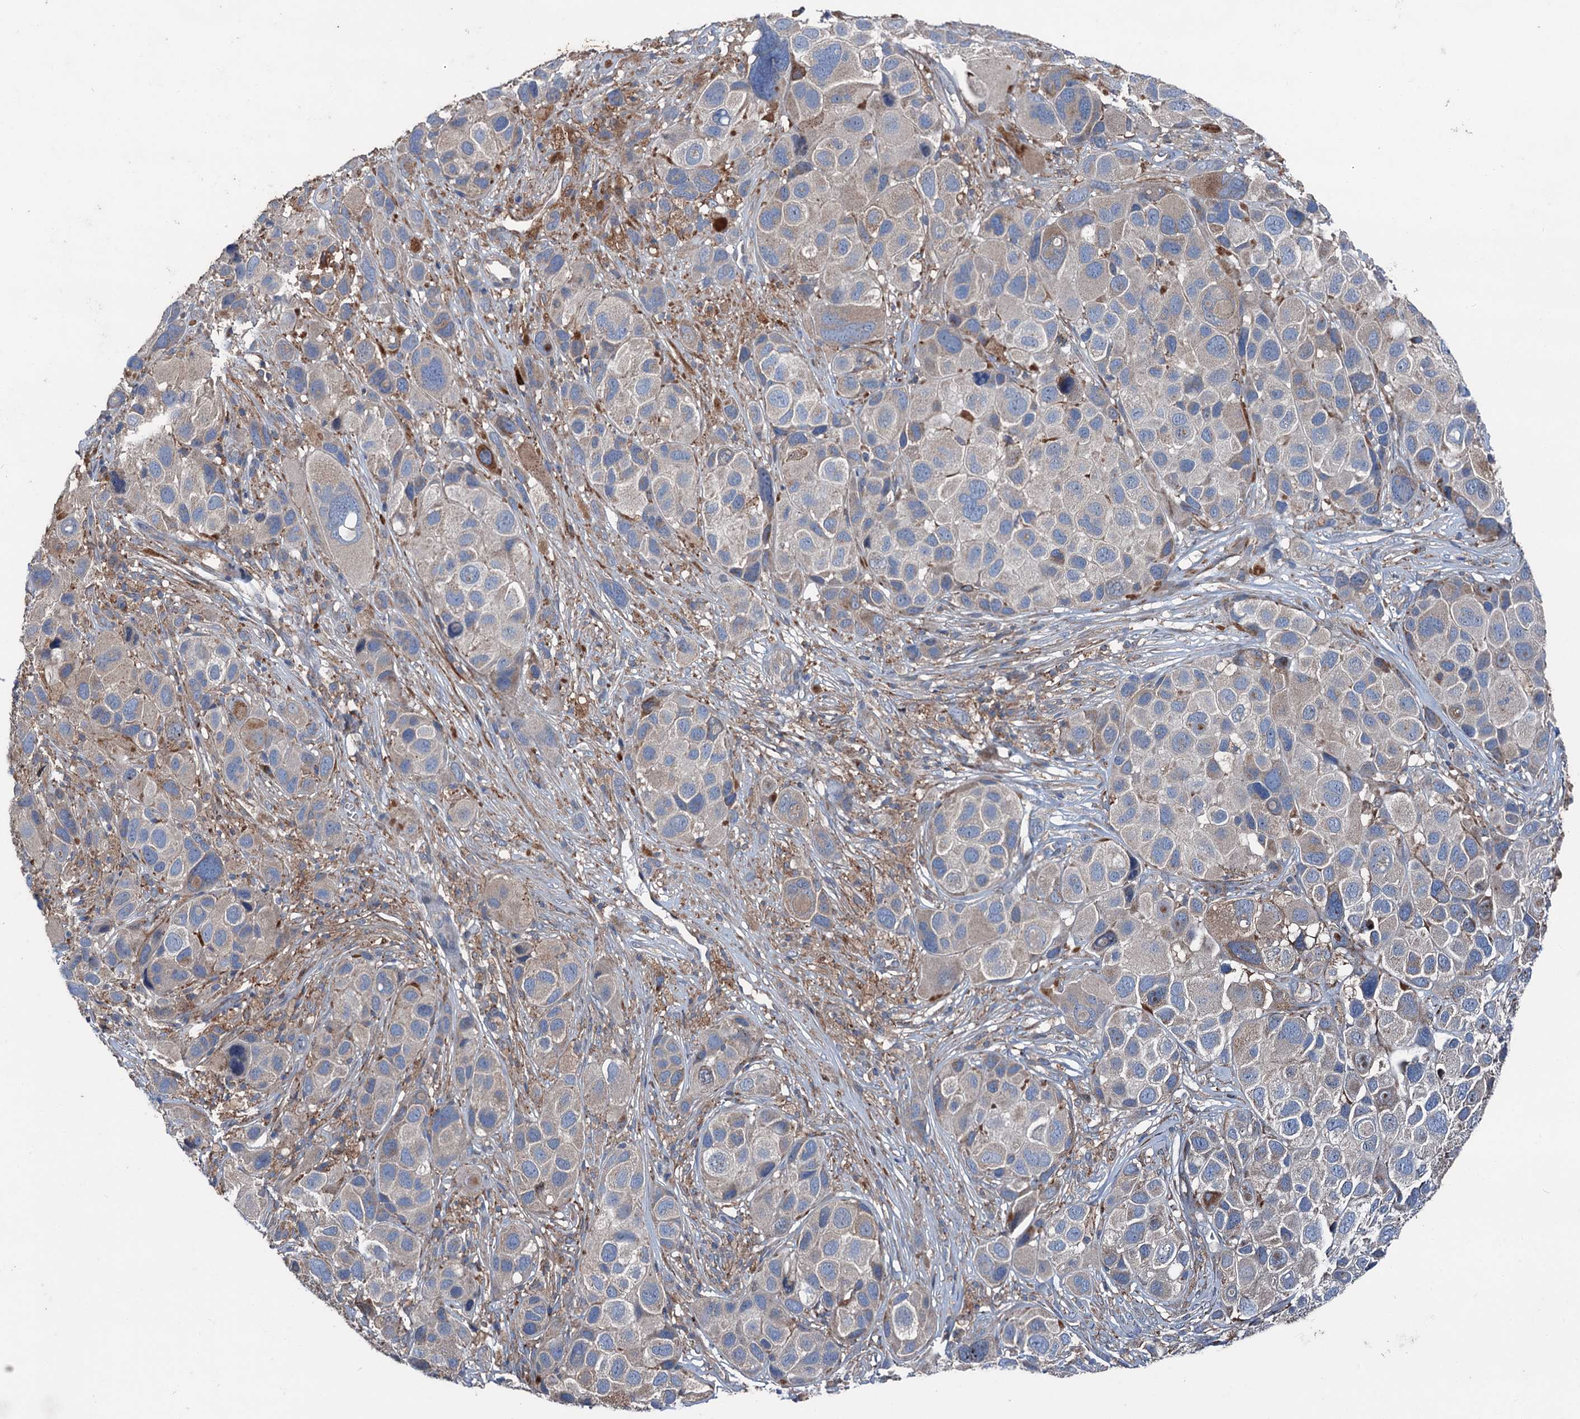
{"staining": {"intensity": "weak", "quantity": "<25%", "location": "cytoplasmic/membranous"}, "tissue": "melanoma", "cell_type": "Tumor cells", "image_type": "cancer", "snomed": [{"axis": "morphology", "description": "Malignant melanoma, NOS"}, {"axis": "topography", "description": "Skin of trunk"}], "caption": "A high-resolution micrograph shows IHC staining of melanoma, which reveals no significant staining in tumor cells.", "gene": "RUFY1", "patient": {"sex": "male", "age": 71}}